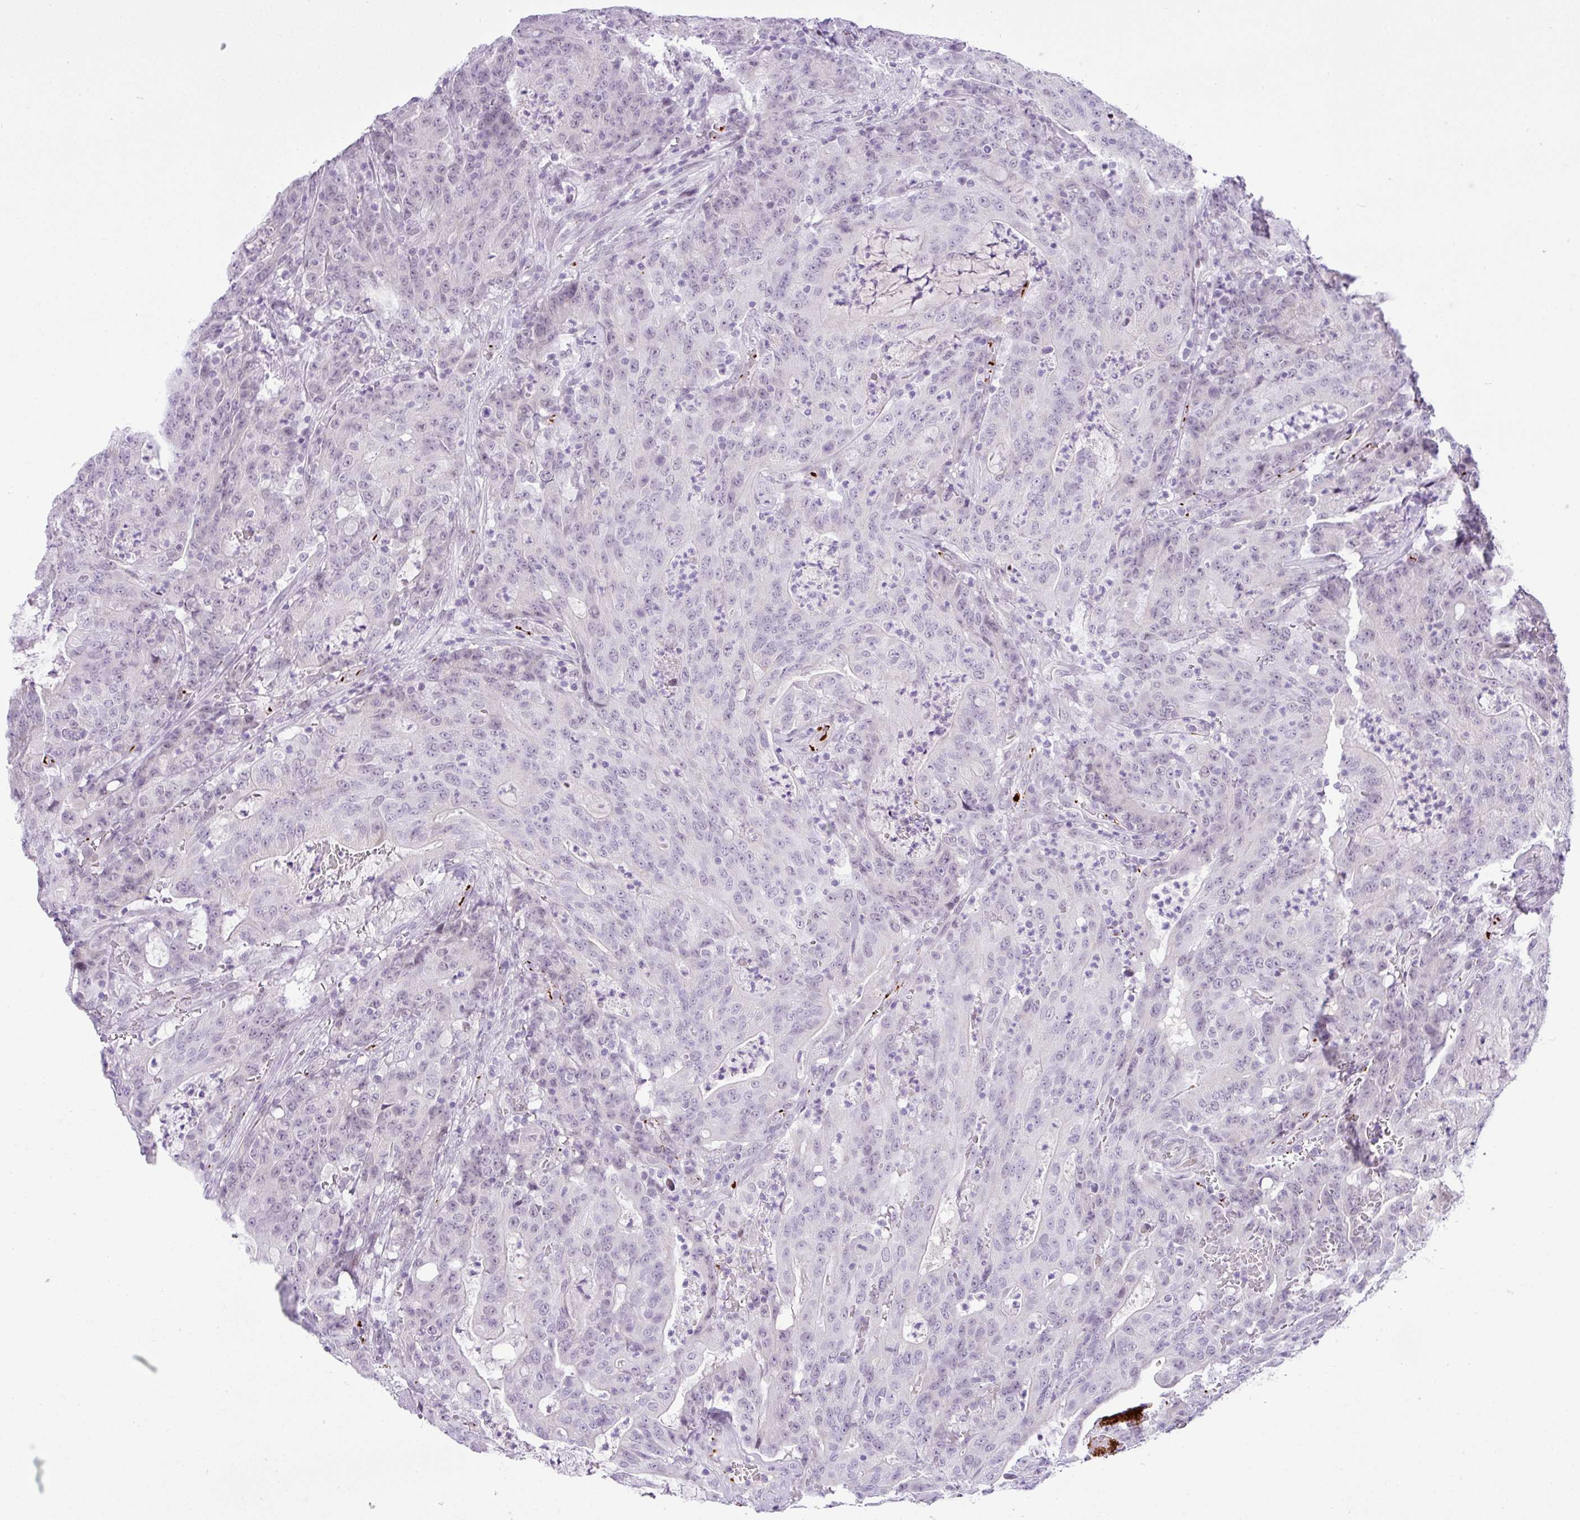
{"staining": {"intensity": "negative", "quantity": "none", "location": "none"}, "tissue": "colorectal cancer", "cell_type": "Tumor cells", "image_type": "cancer", "snomed": [{"axis": "morphology", "description": "Adenocarcinoma, NOS"}, {"axis": "topography", "description": "Colon"}], "caption": "Immunohistochemistry photomicrograph of neoplastic tissue: human colorectal cancer (adenocarcinoma) stained with DAB shows no significant protein positivity in tumor cells.", "gene": "CMTM5", "patient": {"sex": "male", "age": 83}}